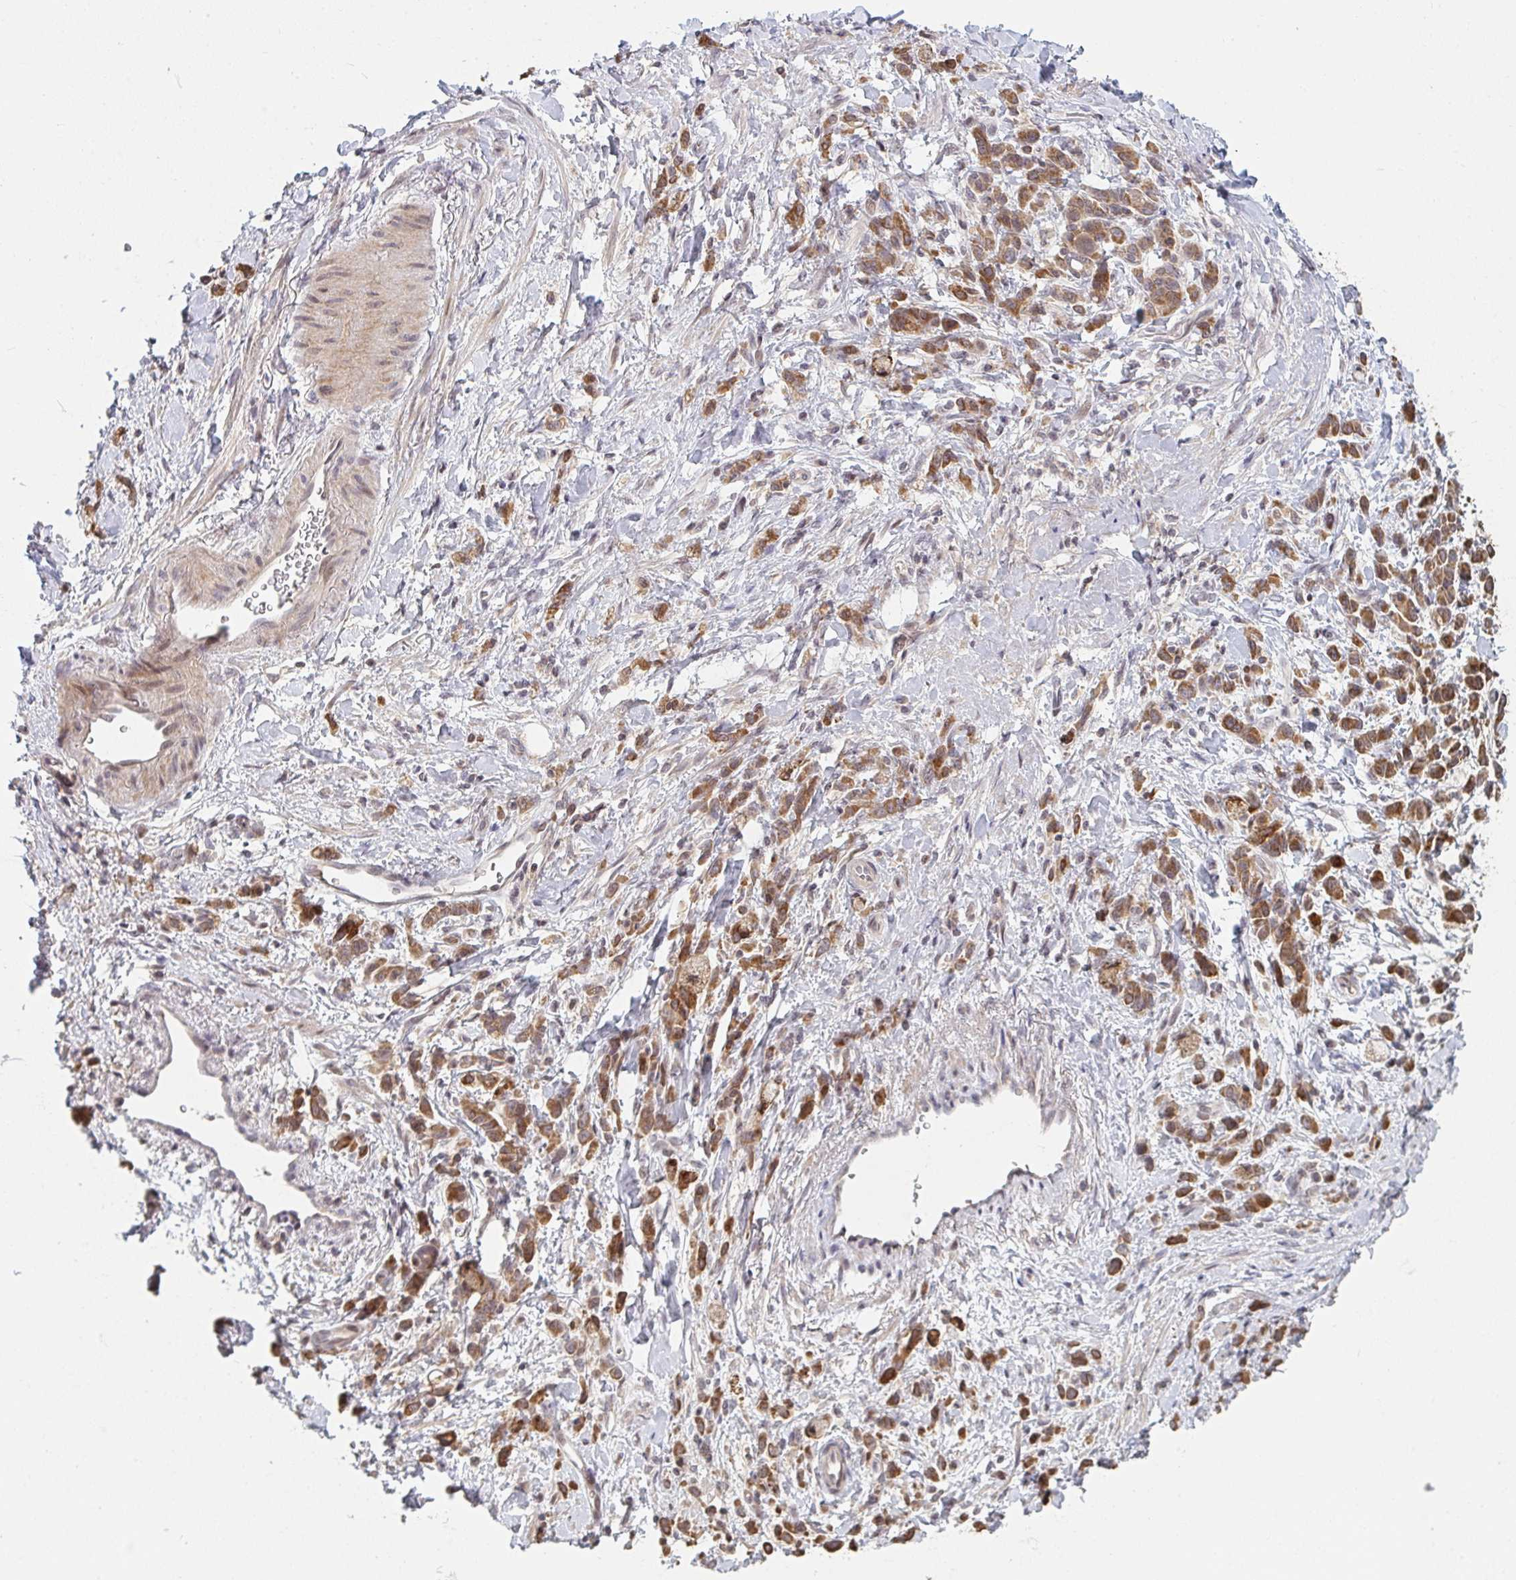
{"staining": {"intensity": "moderate", "quantity": ">75%", "location": "cytoplasmic/membranous"}, "tissue": "stomach cancer", "cell_type": "Tumor cells", "image_type": "cancer", "snomed": [{"axis": "morphology", "description": "Adenocarcinoma, NOS"}, {"axis": "topography", "description": "Stomach"}], "caption": "This photomicrograph reveals immunohistochemistry staining of human adenocarcinoma (stomach), with medium moderate cytoplasmic/membranous expression in approximately >75% of tumor cells.", "gene": "DCST1", "patient": {"sex": "male", "age": 77}}